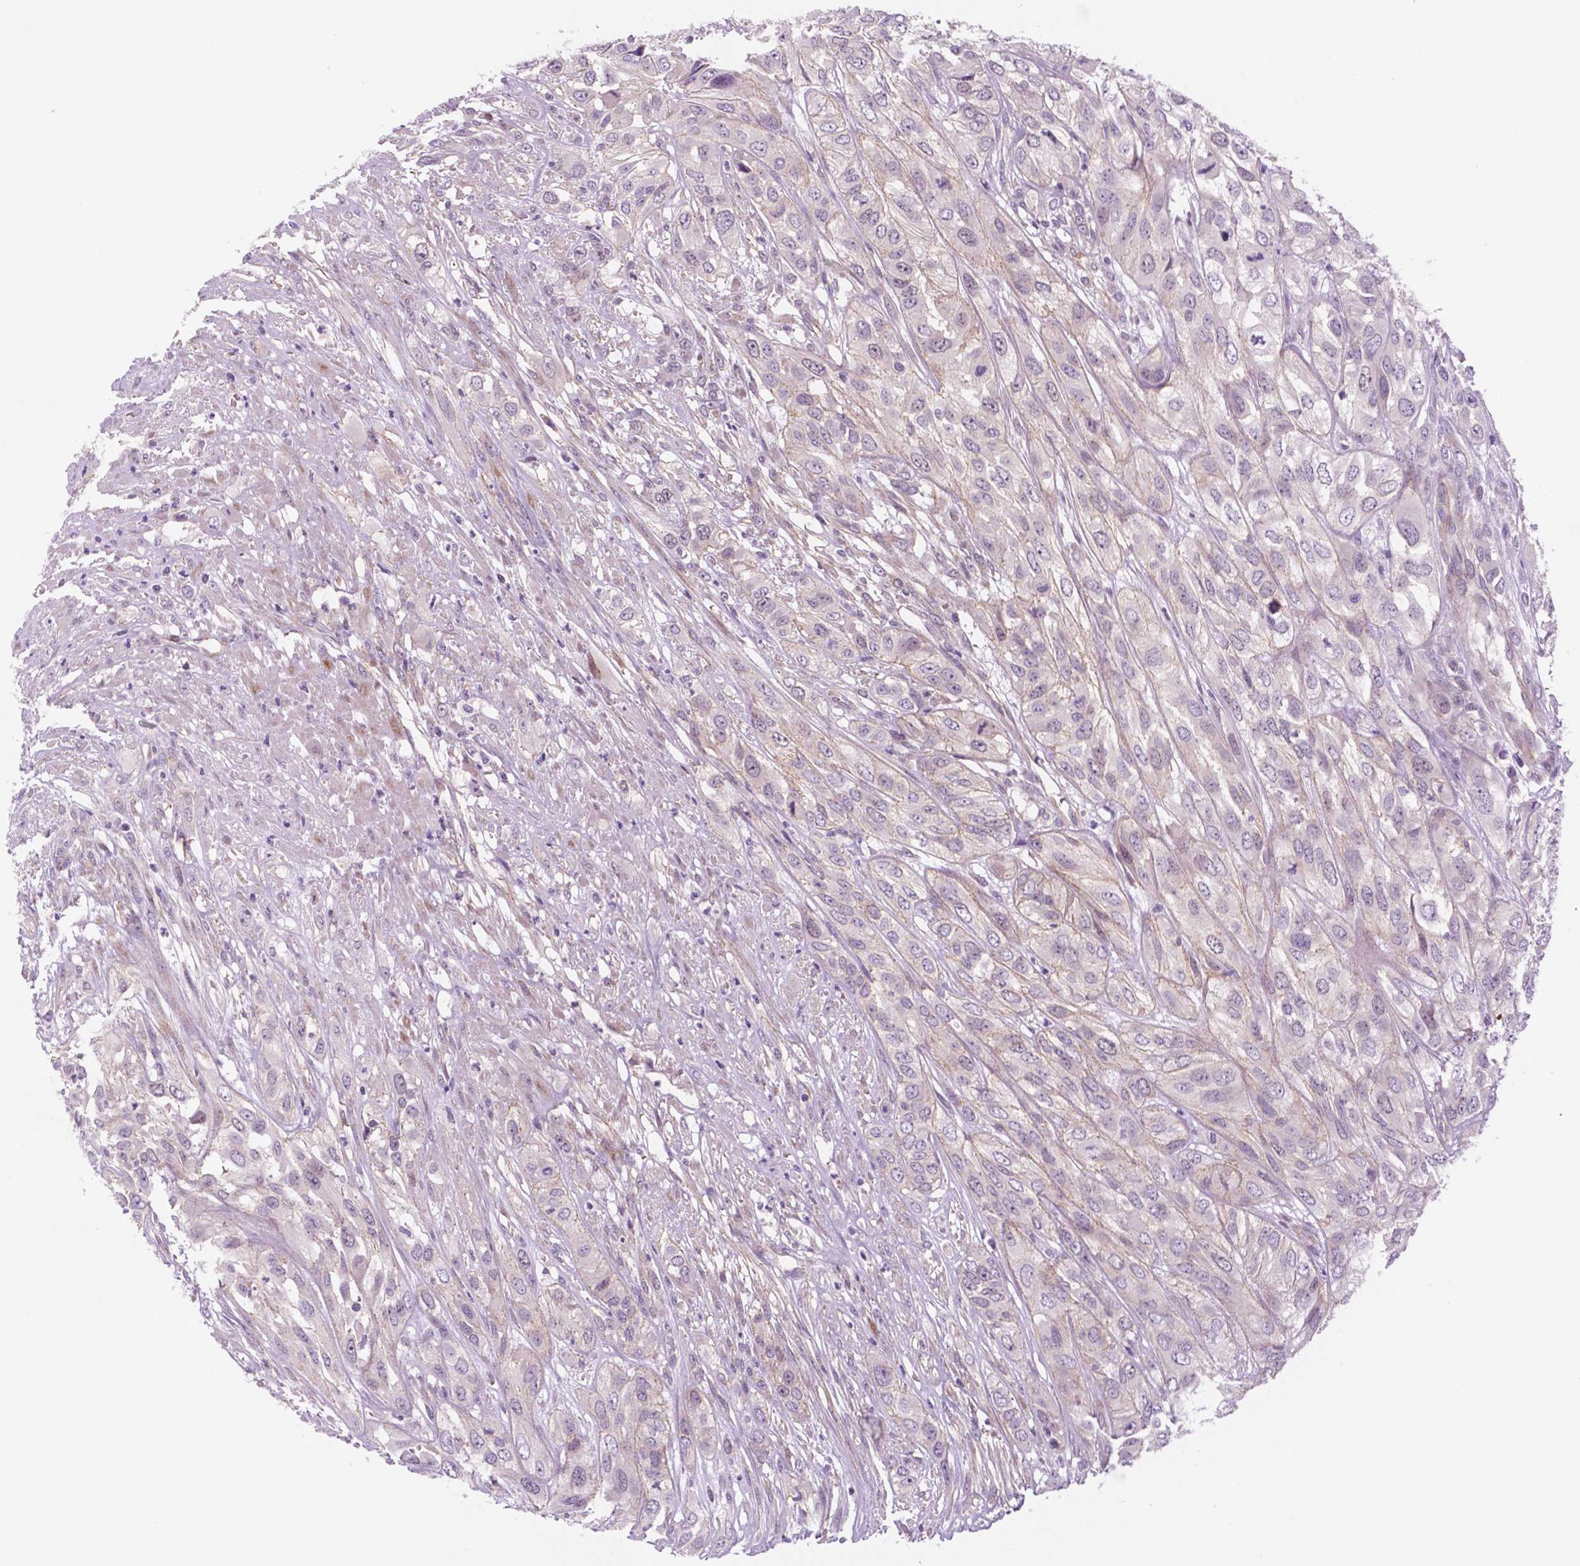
{"staining": {"intensity": "negative", "quantity": "none", "location": "none"}, "tissue": "urothelial cancer", "cell_type": "Tumor cells", "image_type": "cancer", "snomed": [{"axis": "morphology", "description": "Urothelial carcinoma, High grade"}, {"axis": "topography", "description": "Urinary bladder"}], "caption": "Urothelial cancer was stained to show a protein in brown. There is no significant staining in tumor cells.", "gene": "RND3", "patient": {"sex": "male", "age": 67}}